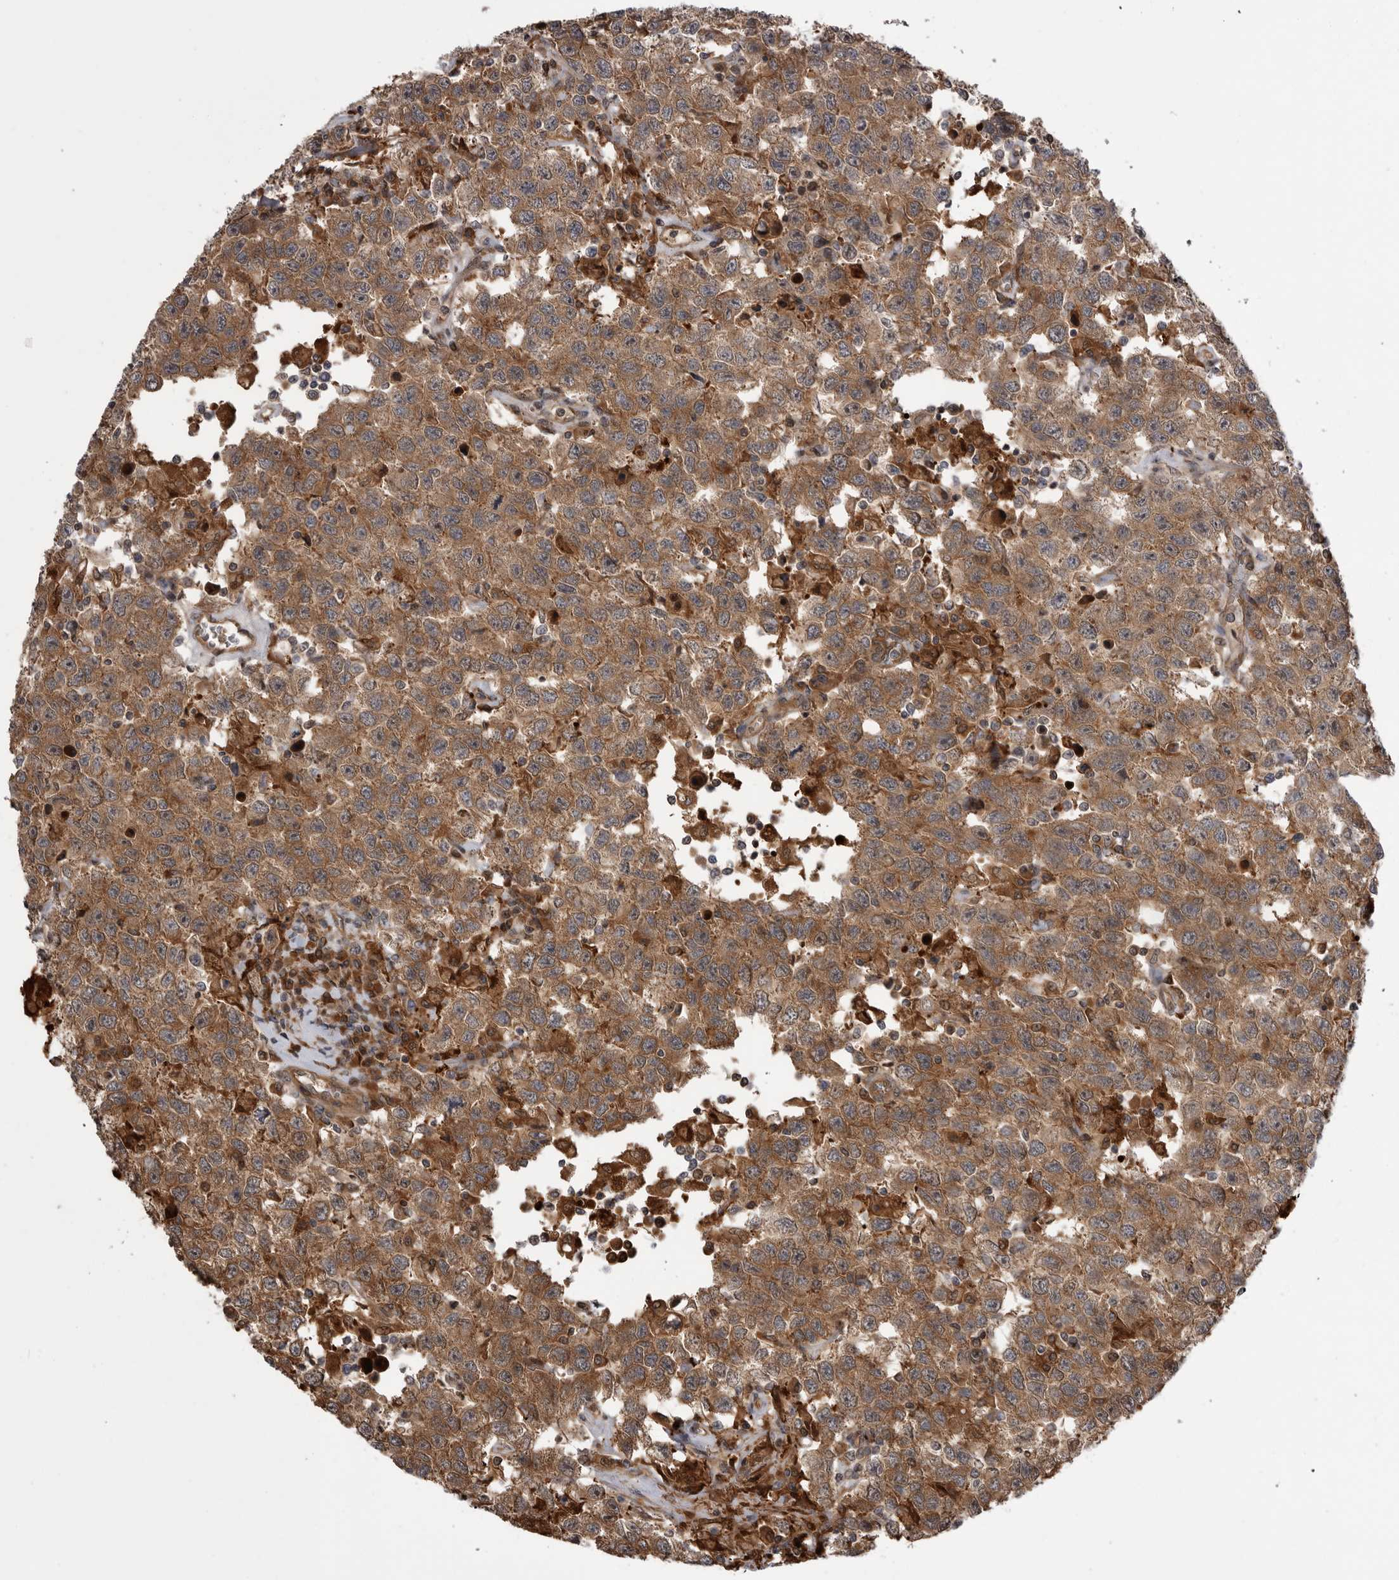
{"staining": {"intensity": "moderate", "quantity": ">75%", "location": "cytoplasmic/membranous"}, "tissue": "testis cancer", "cell_type": "Tumor cells", "image_type": "cancer", "snomed": [{"axis": "morphology", "description": "Seminoma, NOS"}, {"axis": "topography", "description": "Testis"}], "caption": "The photomicrograph reveals staining of seminoma (testis), revealing moderate cytoplasmic/membranous protein positivity (brown color) within tumor cells. (DAB IHC with brightfield microscopy, high magnification).", "gene": "RAB3GAP2", "patient": {"sex": "male", "age": 41}}